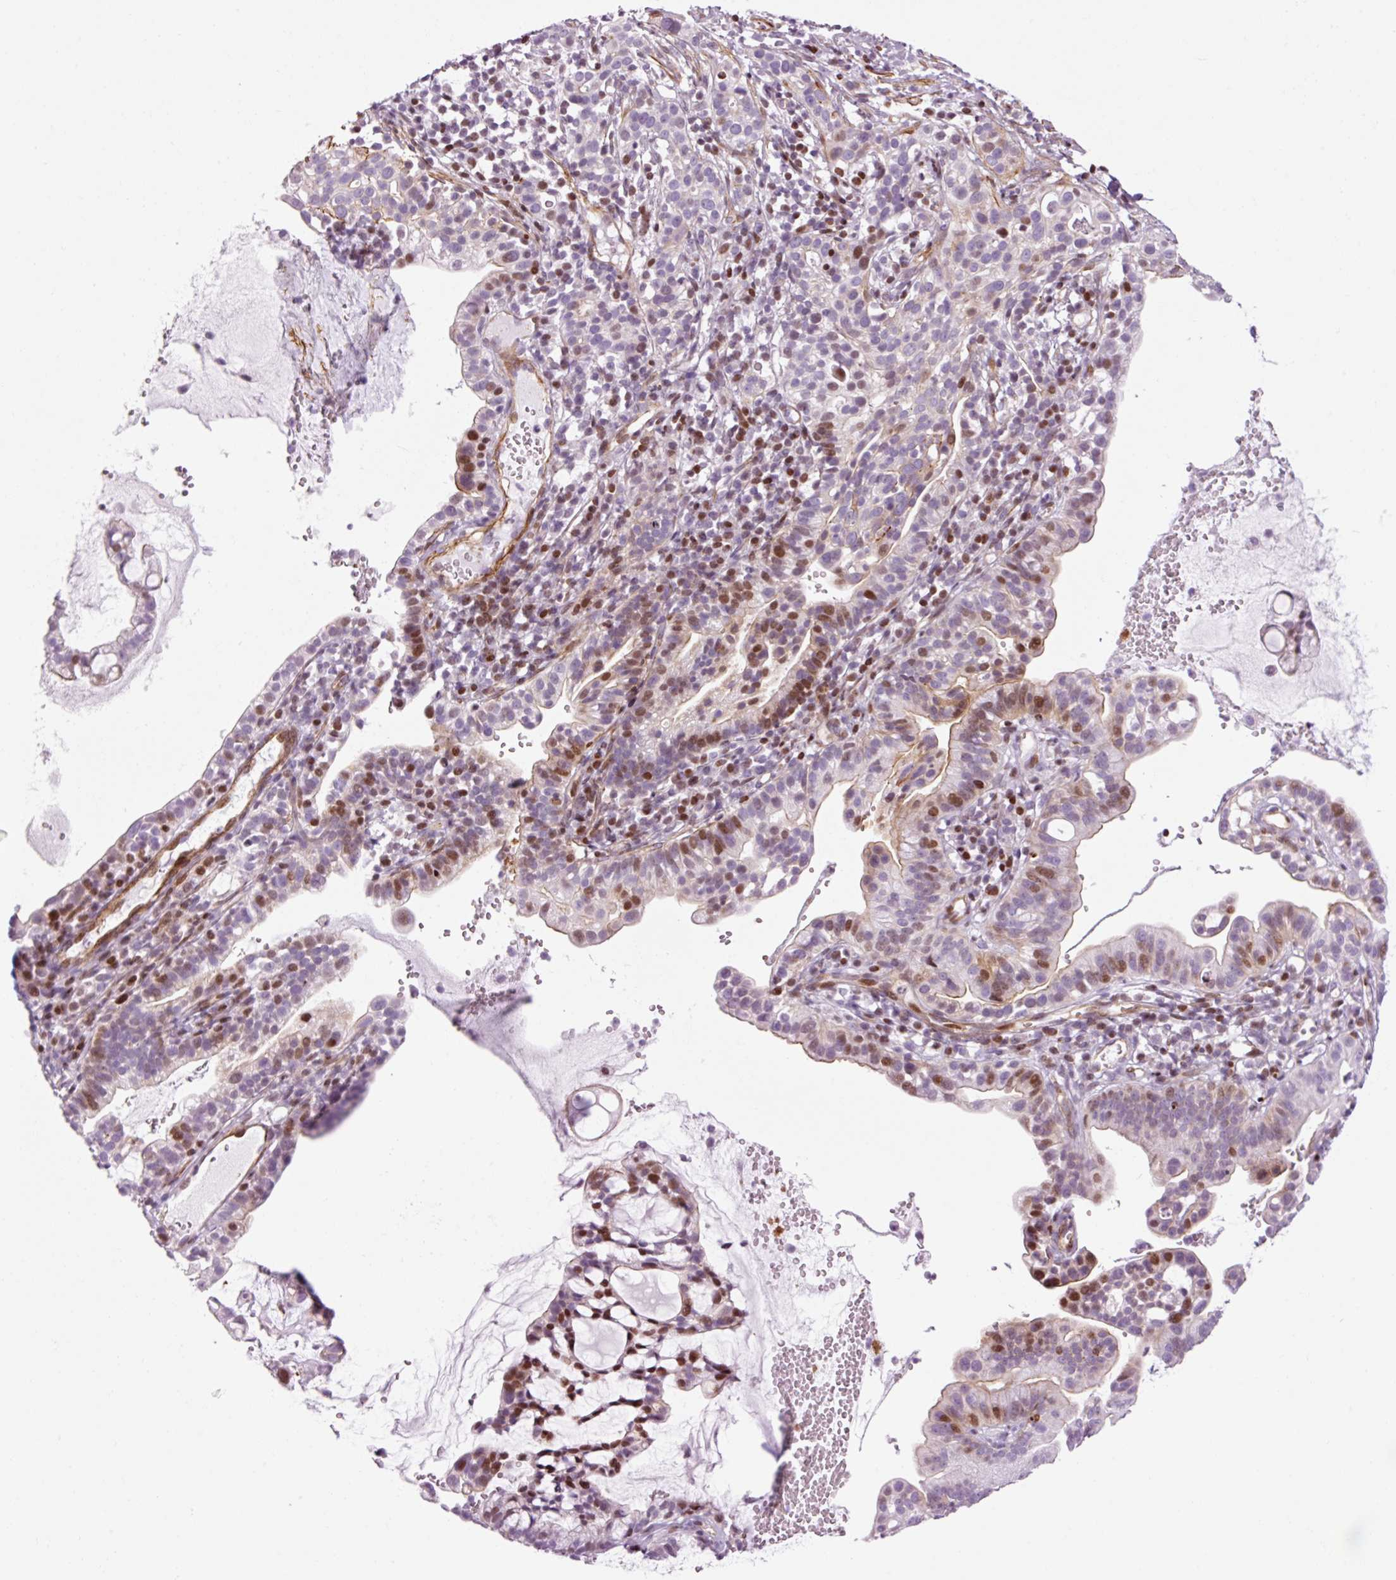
{"staining": {"intensity": "moderate", "quantity": "25%-75%", "location": "nuclear"}, "tissue": "cervical cancer", "cell_type": "Tumor cells", "image_type": "cancer", "snomed": [{"axis": "morphology", "description": "Adenocarcinoma, NOS"}, {"axis": "topography", "description": "Cervix"}], "caption": "Human cervical cancer (adenocarcinoma) stained for a protein (brown) displays moderate nuclear positive expression in about 25%-75% of tumor cells.", "gene": "ANKRD20A1", "patient": {"sex": "female", "age": 41}}